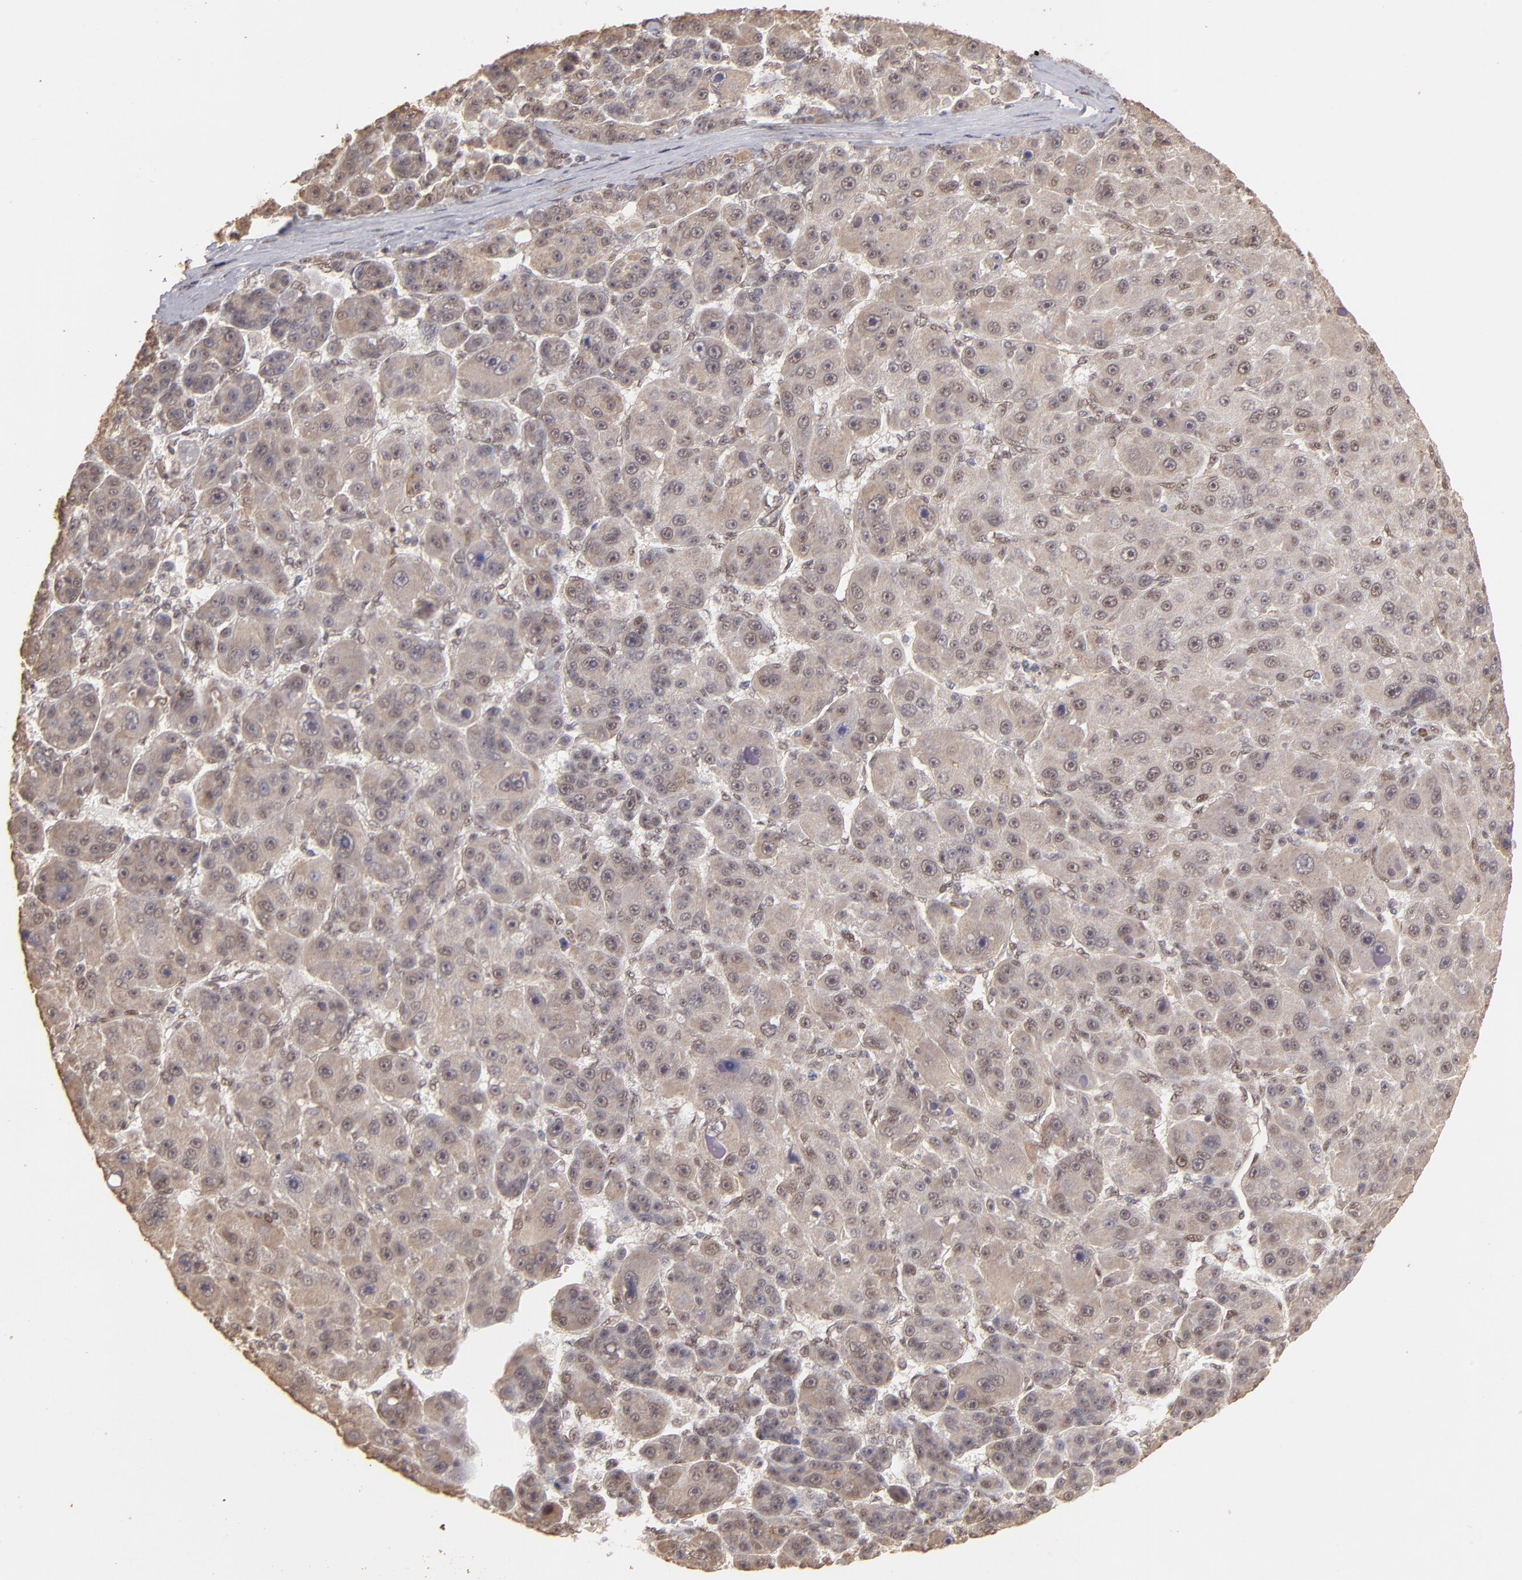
{"staining": {"intensity": "weak", "quantity": ">75%", "location": "cytoplasmic/membranous,nuclear"}, "tissue": "liver cancer", "cell_type": "Tumor cells", "image_type": "cancer", "snomed": [{"axis": "morphology", "description": "Carcinoma, Hepatocellular, NOS"}, {"axis": "topography", "description": "Liver"}], "caption": "Human liver cancer (hepatocellular carcinoma) stained for a protein (brown) reveals weak cytoplasmic/membranous and nuclear positive expression in about >75% of tumor cells.", "gene": "CLOCK", "patient": {"sex": "male", "age": 76}}